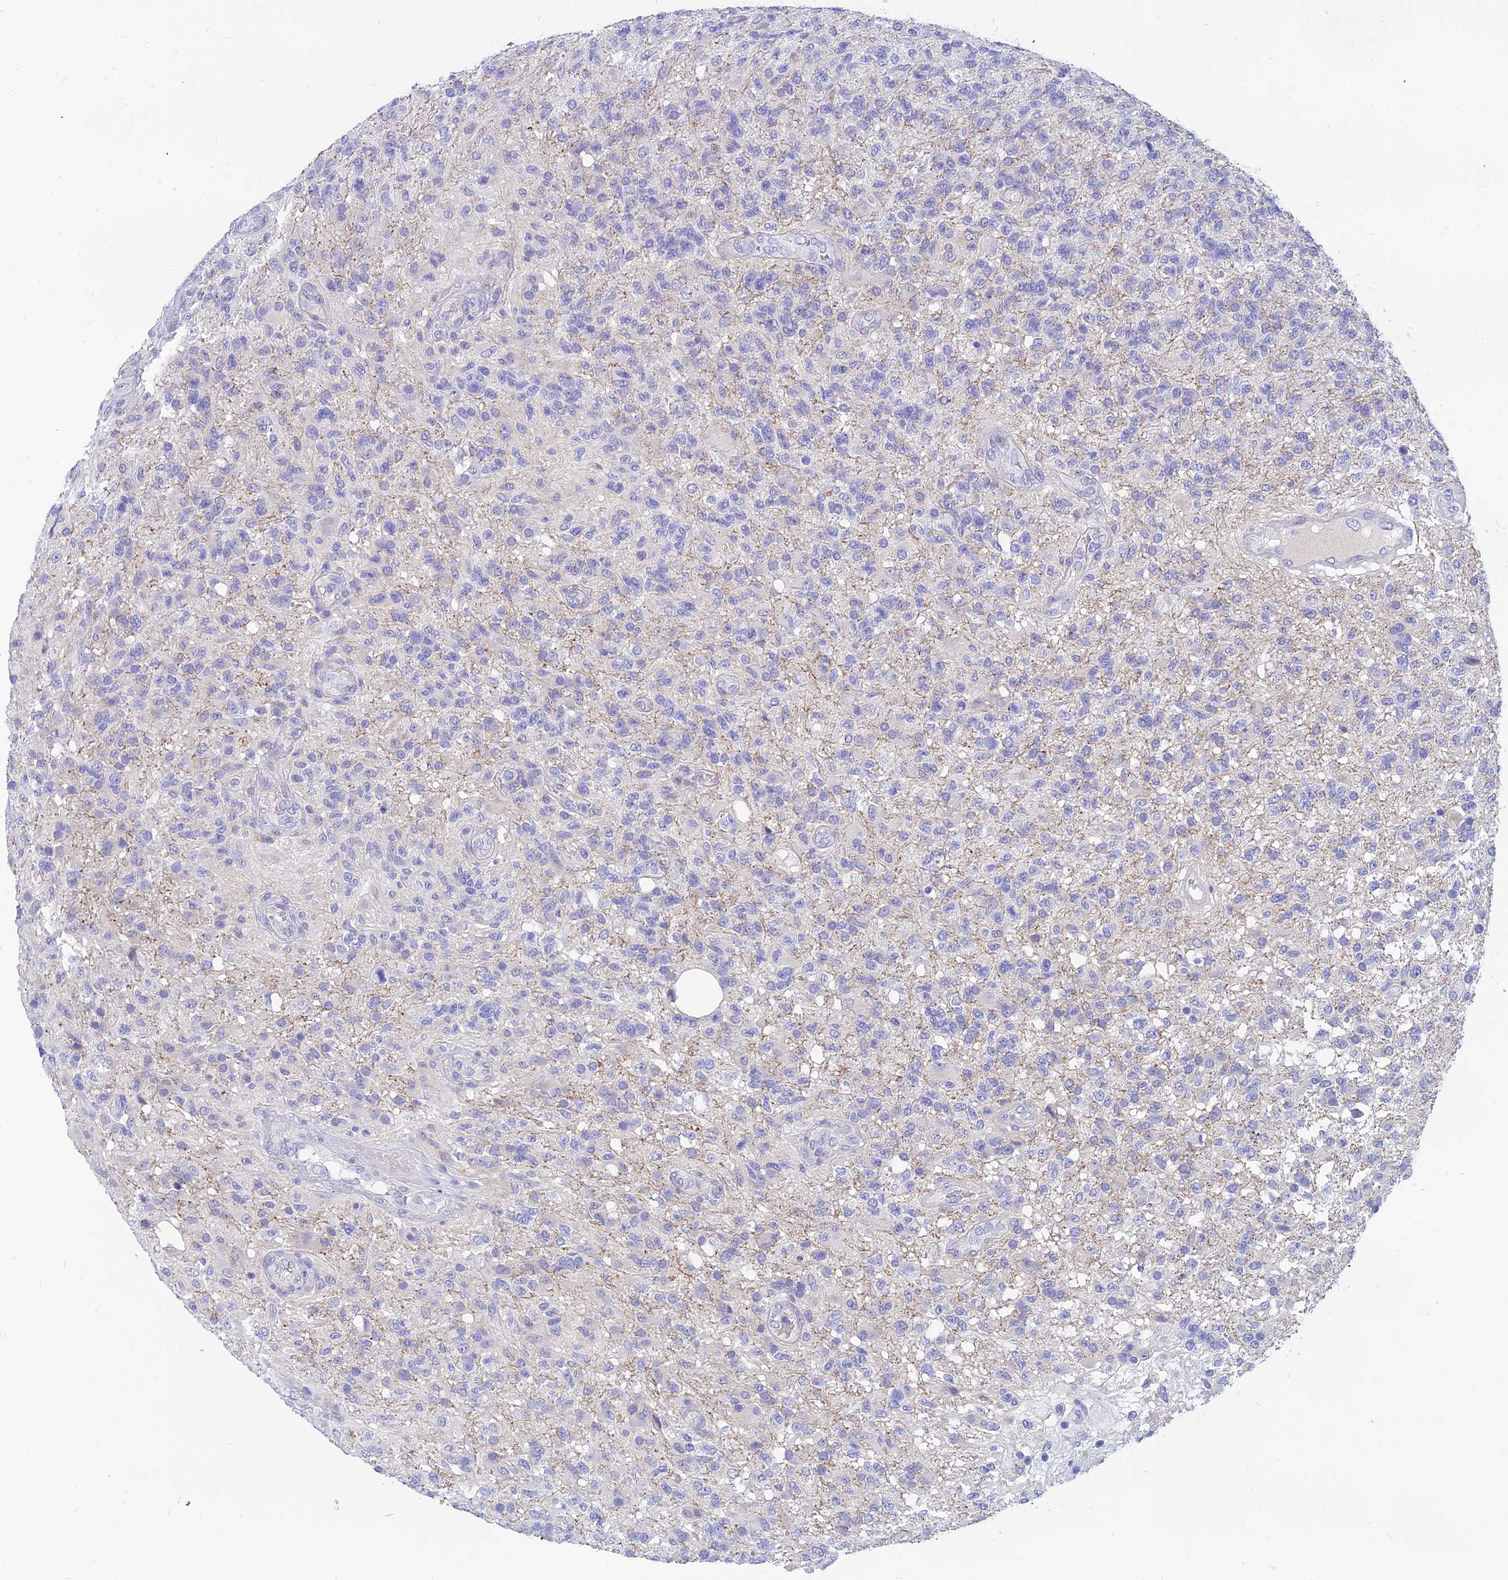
{"staining": {"intensity": "negative", "quantity": "none", "location": "none"}, "tissue": "glioma", "cell_type": "Tumor cells", "image_type": "cancer", "snomed": [{"axis": "morphology", "description": "Glioma, malignant, High grade"}, {"axis": "topography", "description": "Brain"}], "caption": "An IHC image of malignant glioma (high-grade) is shown. There is no staining in tumor cells of malignant glioma (high-grade).", "gene": "TMEM161B", "patient": {"sex": "male", "age": 56}}